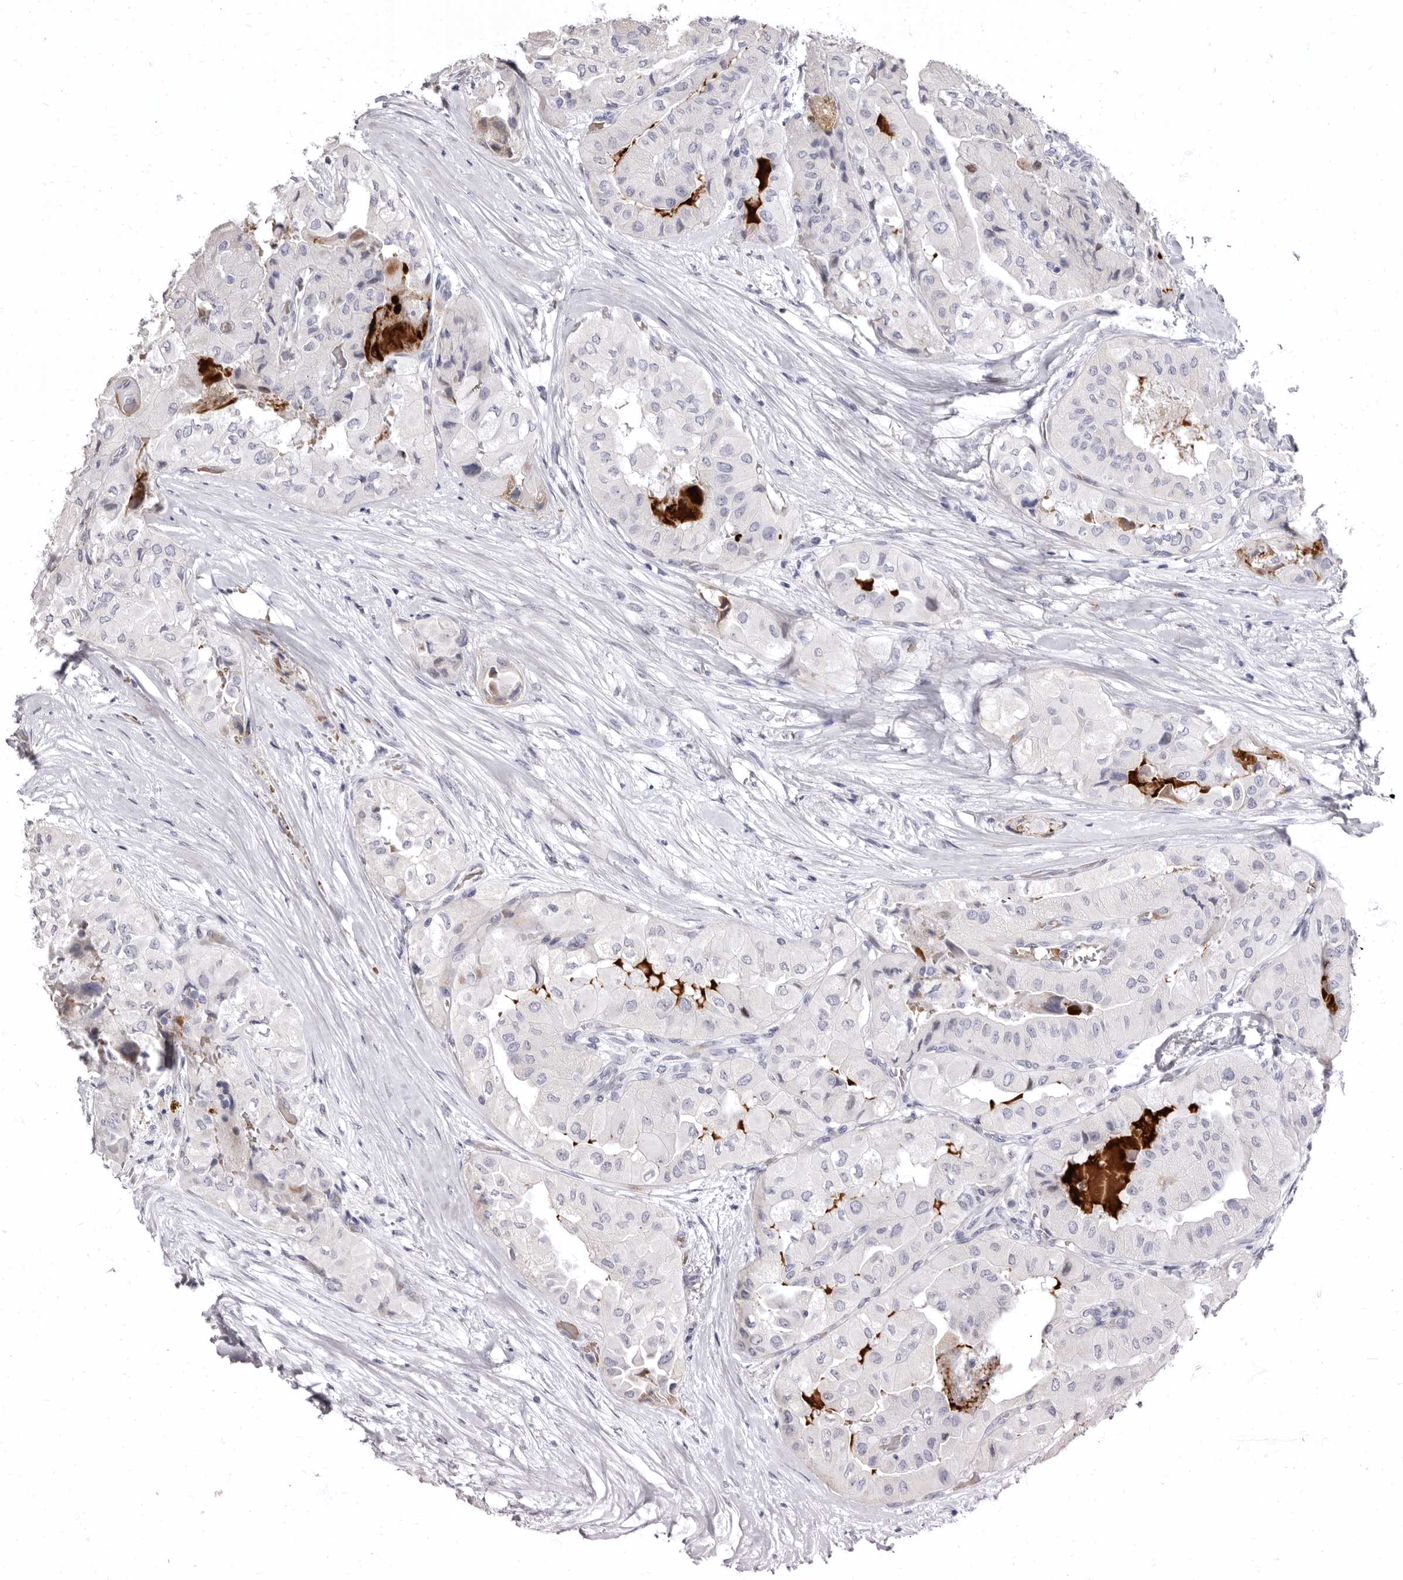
{"staining": {"intensity": "negative", "quantity": "none", "location": "none"}, "tissue": "thyroid cancer", "cell_type": "Tumor cells", "image_type": "cancer", "snomed": [{"axis": "morphology", "description": "Papillary adenocarcinoma, NOS"}, {"axis": "topography", "description": "Thyroid gland"}], "caption": "Tumor cells are negative for protein expression in human papillary adenocarcinoma (thyroid).", "gene": "AIDA", "patient": {"sex": "female", "age": 59}}